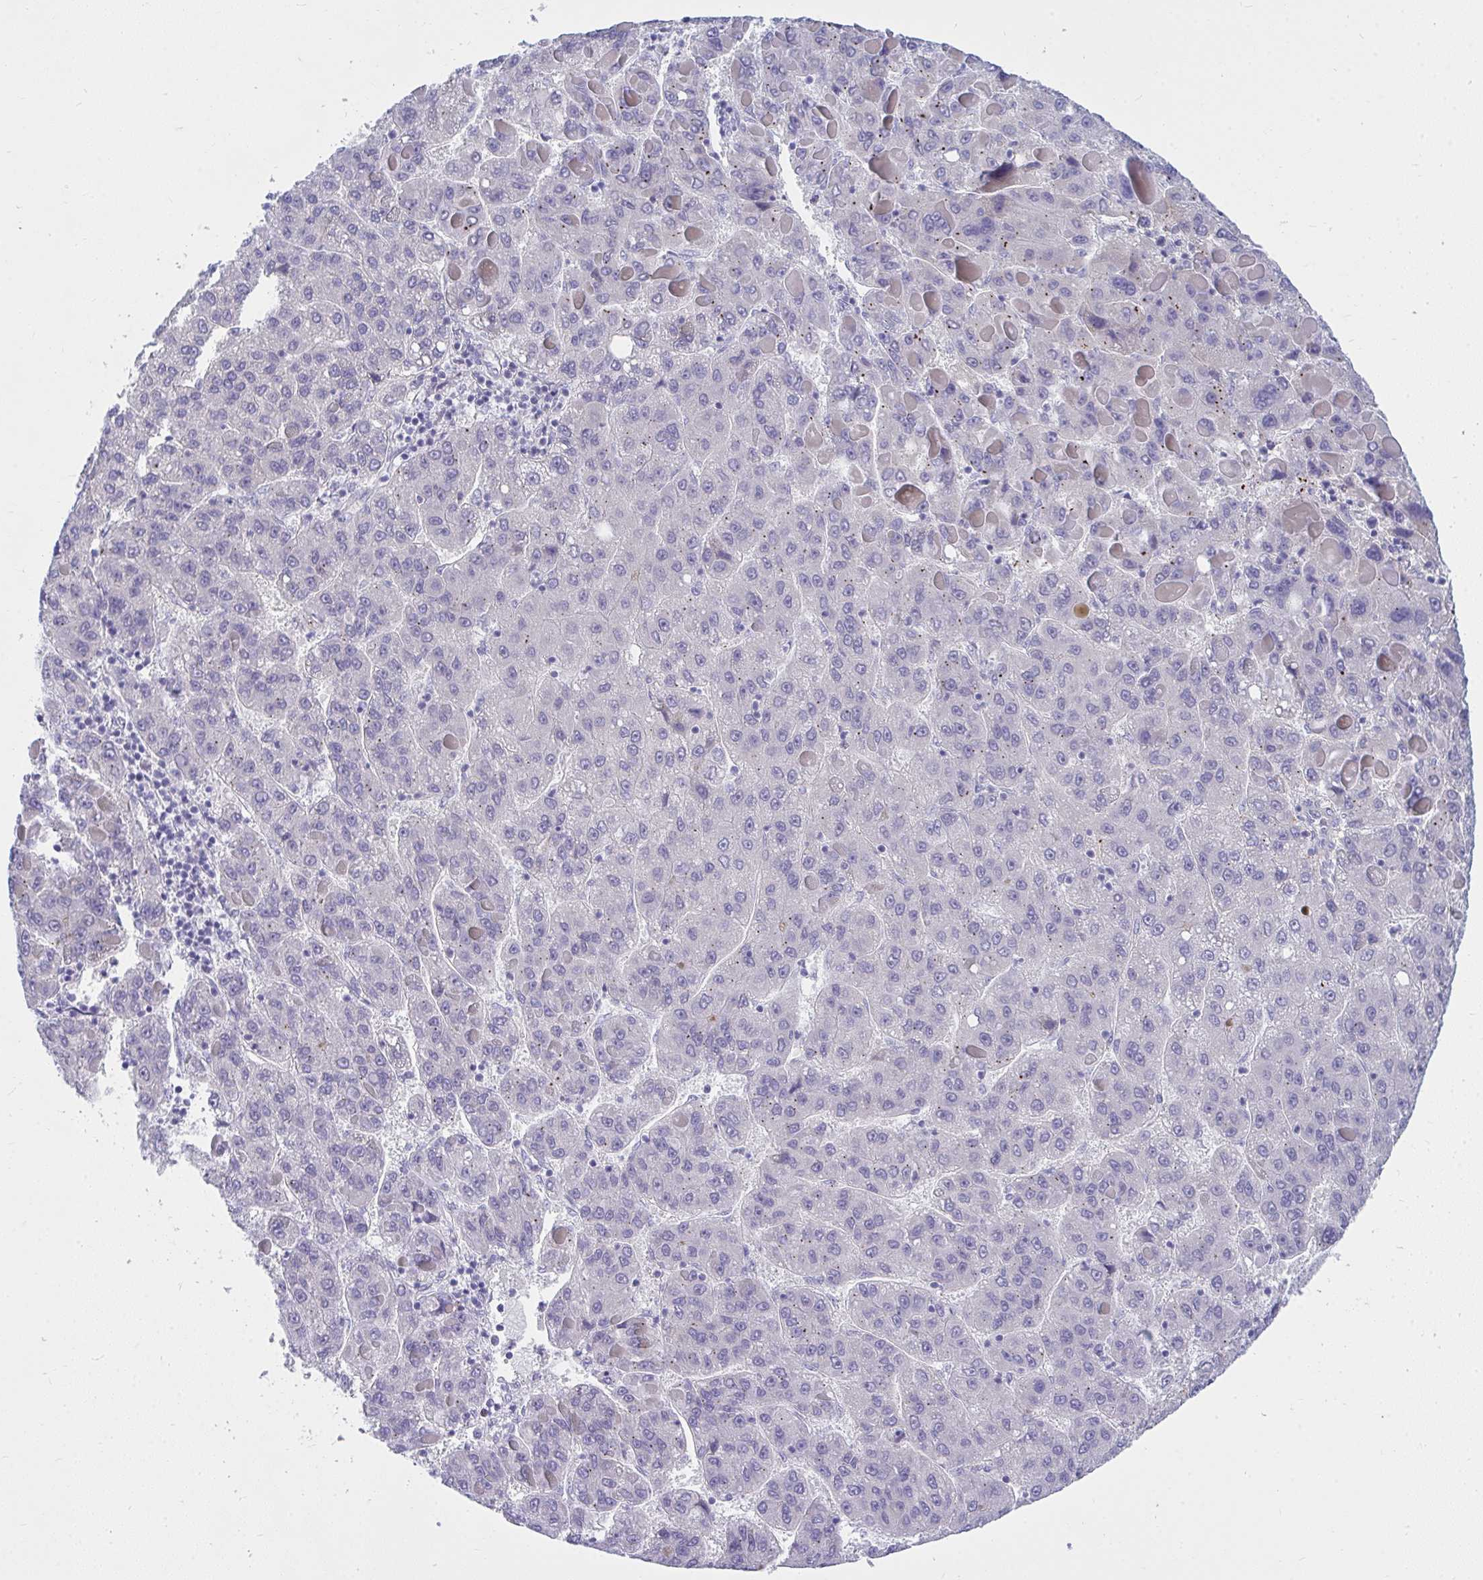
{"staining": {"intensity": "negative", "quantity": "none", "location": "none"}, "tissue": "liver cancer", "cell_type": "Tumor cells", "image_type": "cancer", "snomed": [{"axis": "morphology", "description": "Carcinoma, Hepatocellular, NOS"}, {"axis": "topography", "description": "Liver"}], "caption": "Image shows no significant protein positivity in tumor cells of liver cancer.", "gene": "TSBP1", "patient": {"sex": "female", "age": 82}}